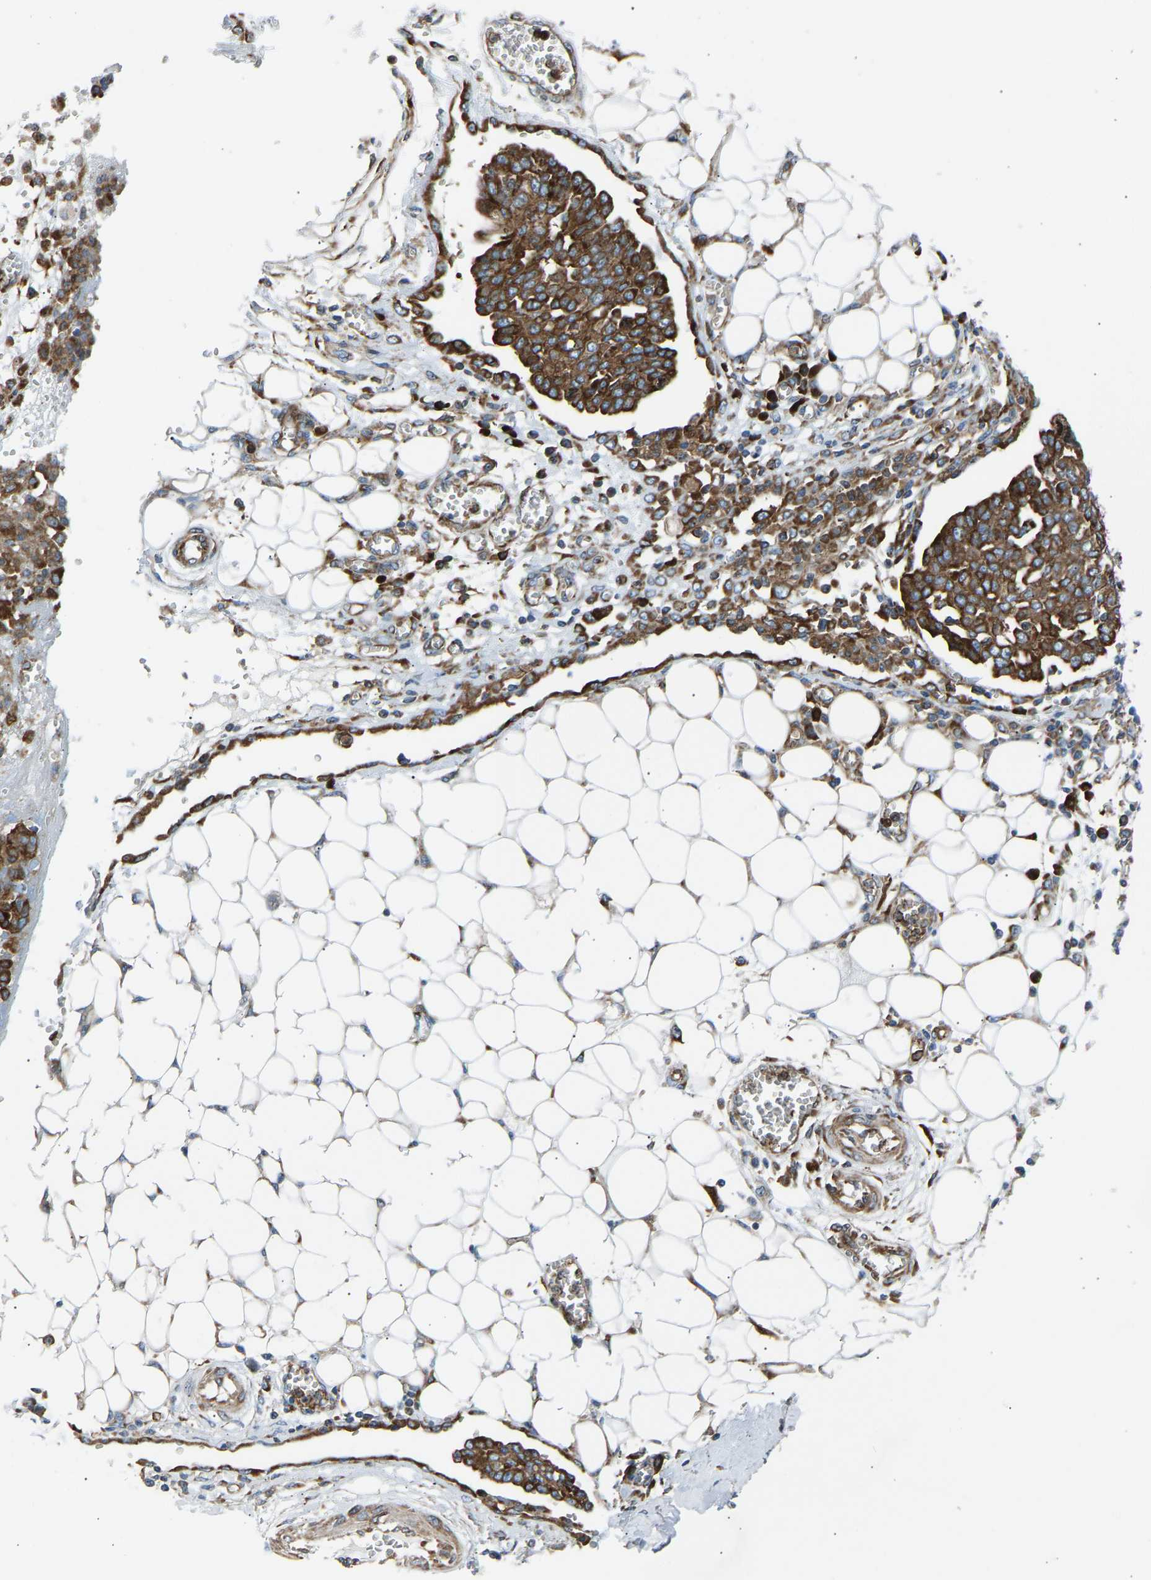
{"staining": {"intensity": "strong", "quantity": ">75%", "location": "cytoplasmic/membranous"}, "tissue": "ovarian cancer", "cell_type": "Tumor cells", "image_type": "cancer", "snomed": [{"axis": "morphology", "description": "Cystadenocarcinoma, serous, NOS"}, {"axis": "topography", "description": "Soft tissue"}, {"axis": "topography", "description": "Ovary"}], "caption": "A histopathology image of human serous cystadenocarcinoma (ovarian) stained for a protein exhibits strong cytoplasmic/membranous brown staining in tumor cells.", "gene": "VPS41", "patient": {"sex": "female", "age": 57}}